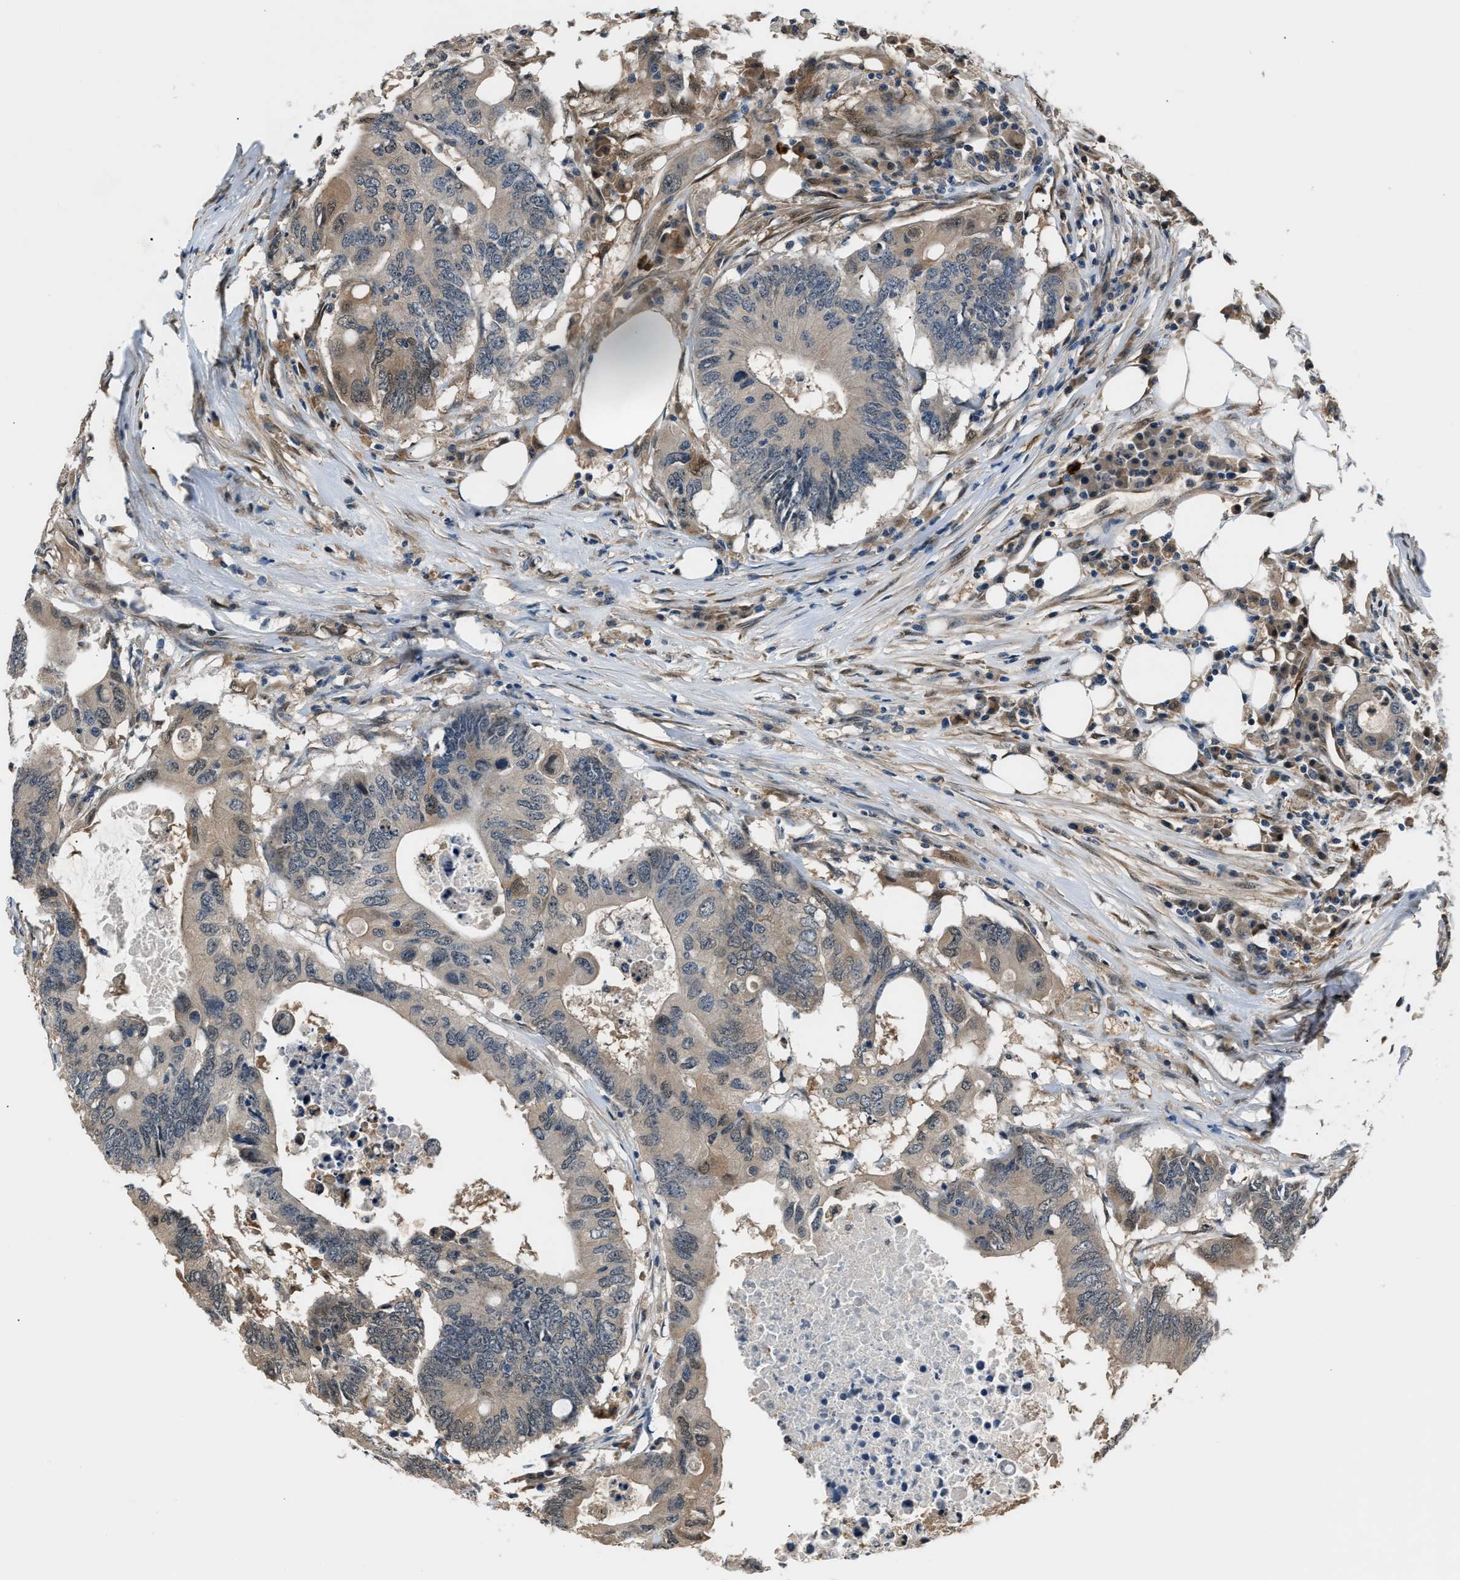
{"staining": {"intensity": "moderate", "quantity": "<25%", "location": "cytoplasmic/membranous,nuclear"}, "tissue": "colorectal cancer", "cell_type": "Tumor cells", "image_type": "cancer", "snomed": [{"axis": "morphology", "description": "Adenocarcinoma, NOS"}, {"axis": "topography", "description": "Colon"}], "caption": "Adenocarcinoma (colorectal) stained with immunohistochemistry shows moderate cytoplasmic/membranous and nuclear positivity in about <25% of tumor cells. Nuclei are stained in blue.", "gene": "TP53I3", "patient": {"sex": "male", "age": 71}}